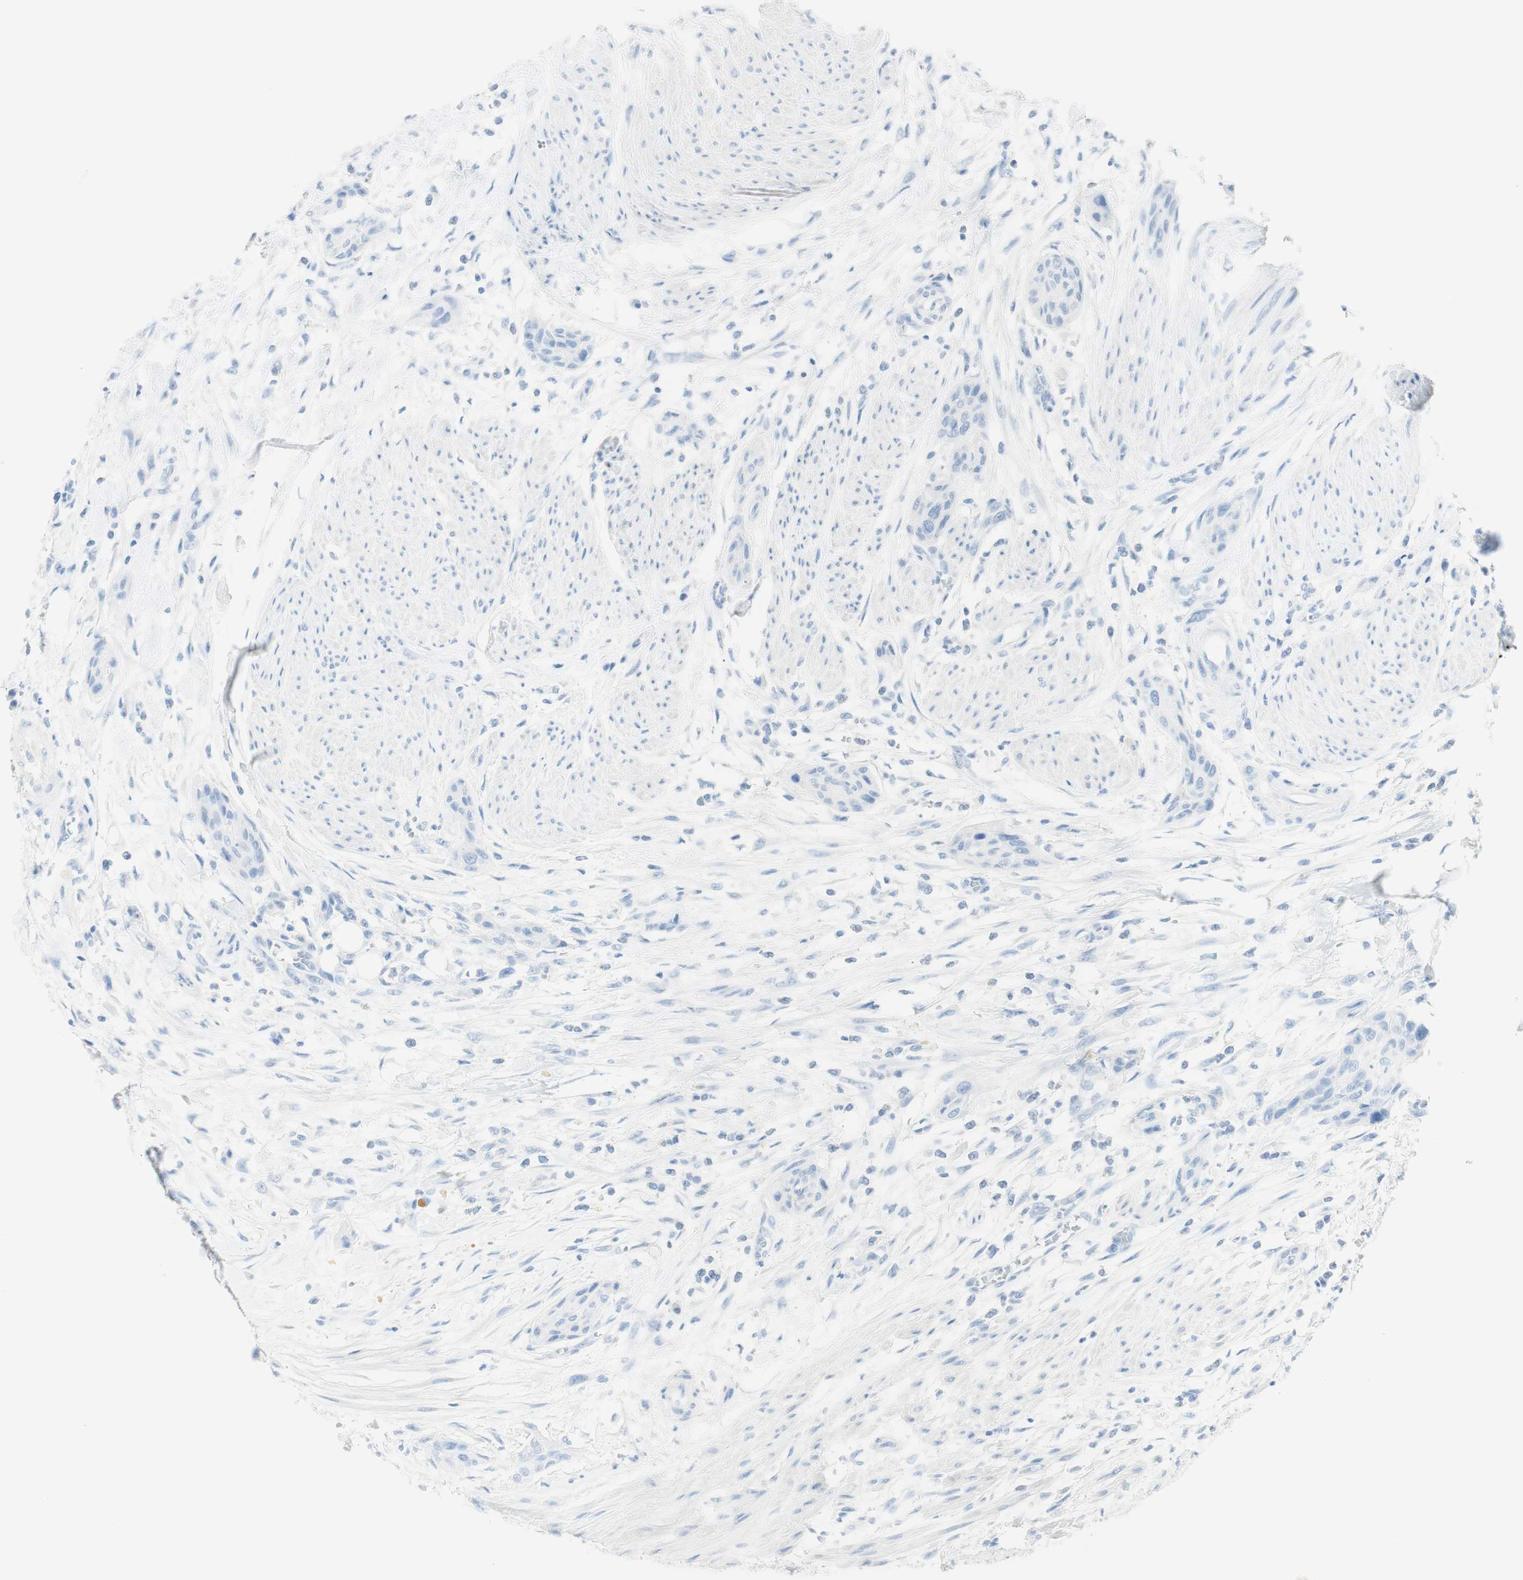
{"staining": {"intensity": "negative", "quantity": "none", "location": "none"}, "tissue": "urothelial cancer", "cell_type": "Tumor cells", "image_type": "cancer", "snomed": [{"axis": "morphology", "description": "Urothelial carcinoma, High grade"}, {"axis": "topography", "description": "Urinary bladder"}], "caption": "DAB (3,3'-diaminobenzidine) immunohistochemical staining of high-grade urothelial carcinoma reveals no significant positivity in tumor cells. The staining is performed using DAB brown chromogen with nuclei counter-stained in using hematoxylin.", "gene": "TPO", "patient": {"sex": "male", "age": 35}}